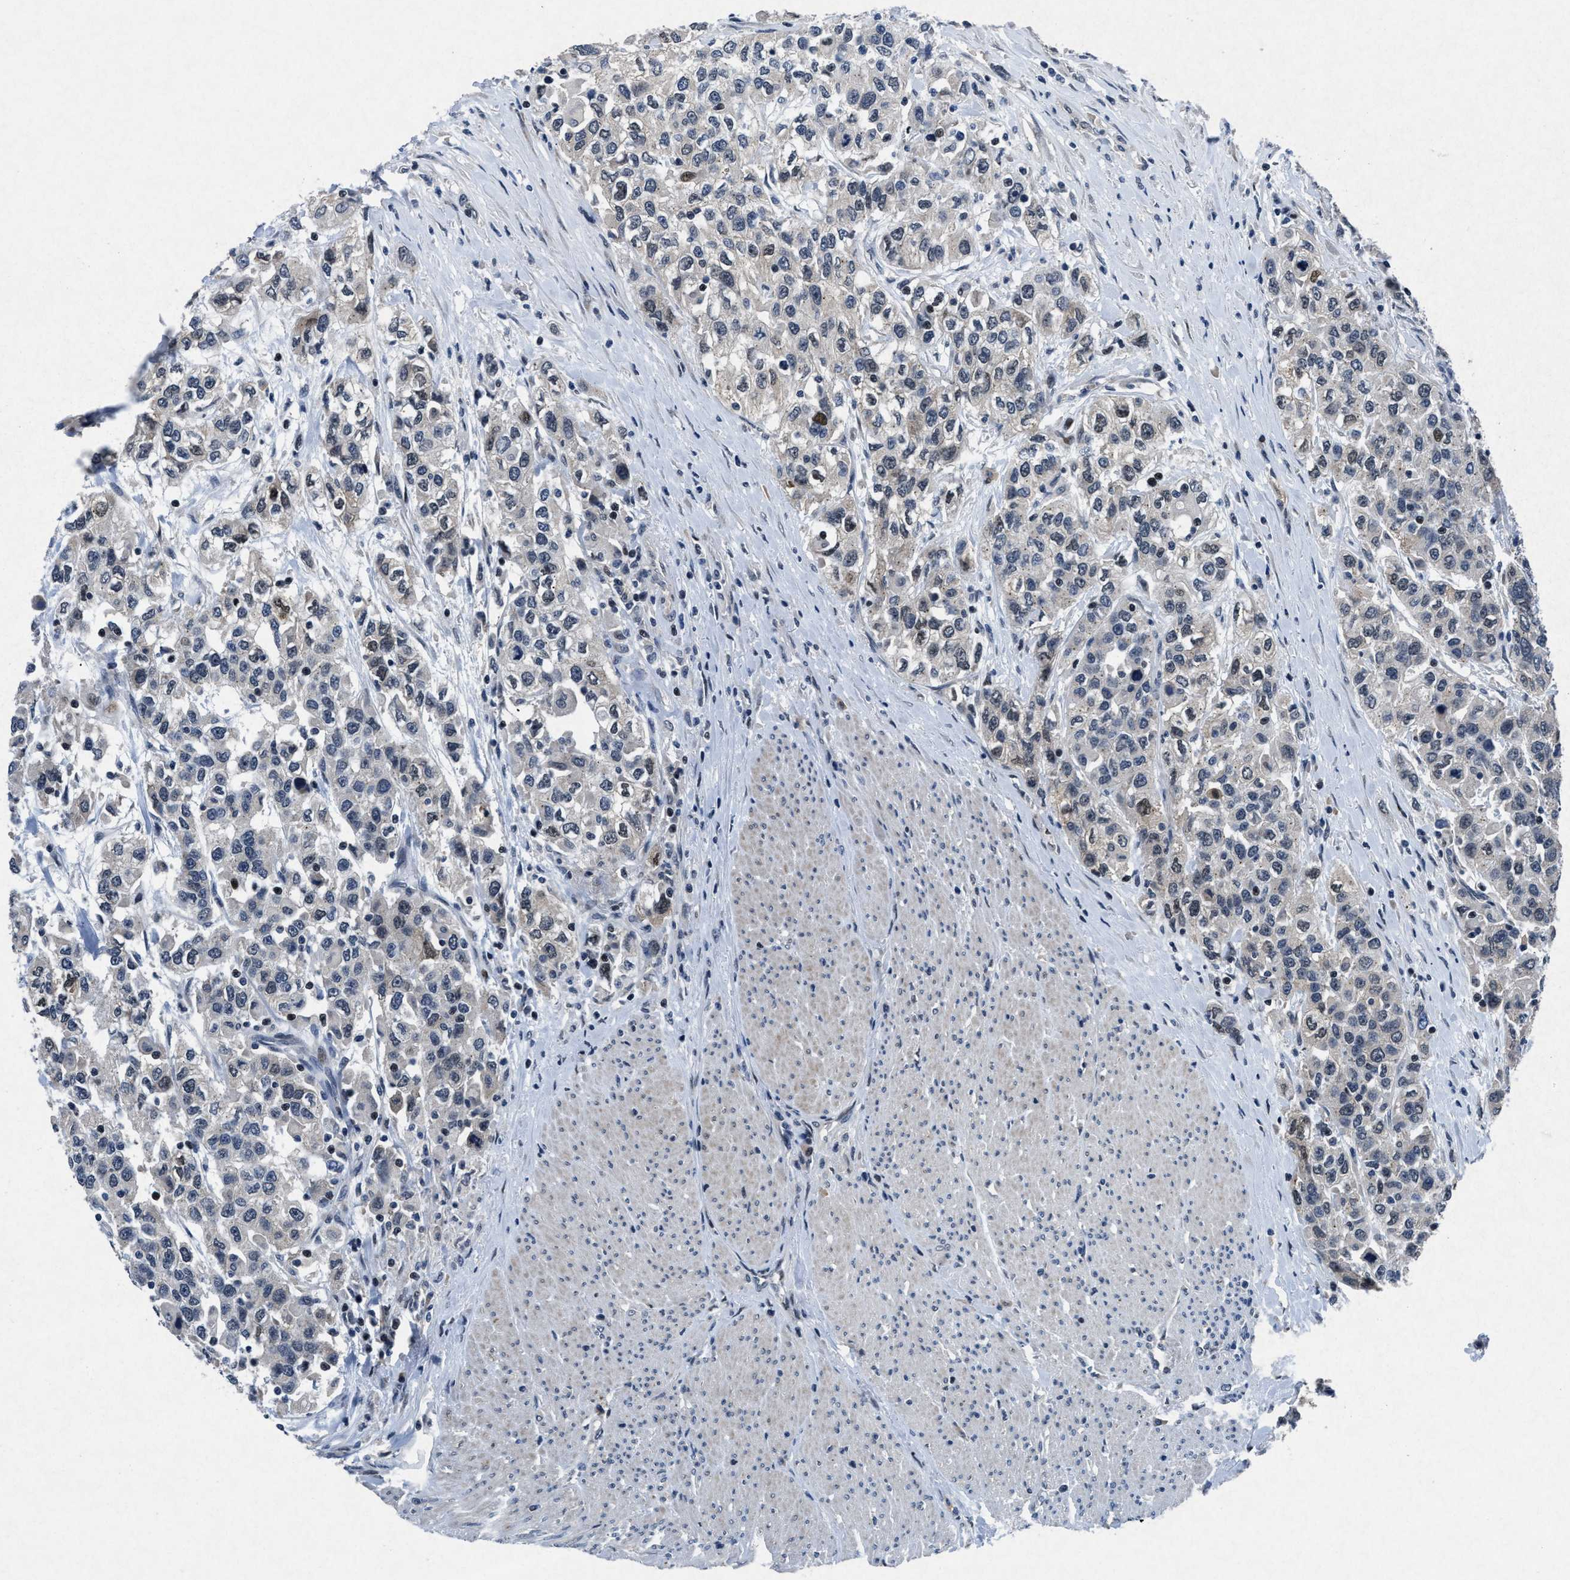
{"staining": {"intensity": "negative", "quantity": "none", "location": "none"}, "tissue": "urothelial cancer", "cell_type": "Tumor cells", "image_type": "cancer", "snomed": [{"axis": "morphology", "description": "Urothelial carcinoma, High grade"}, {"axis": "topography", "description": "Urinary bladder"}], "caption": "The histopathology image exhibits no staining of tumor cells in urothelial carcinoma (high-grade).", "gene": "PHLDA1", "patient": {"sex": "female", "age": 80}}